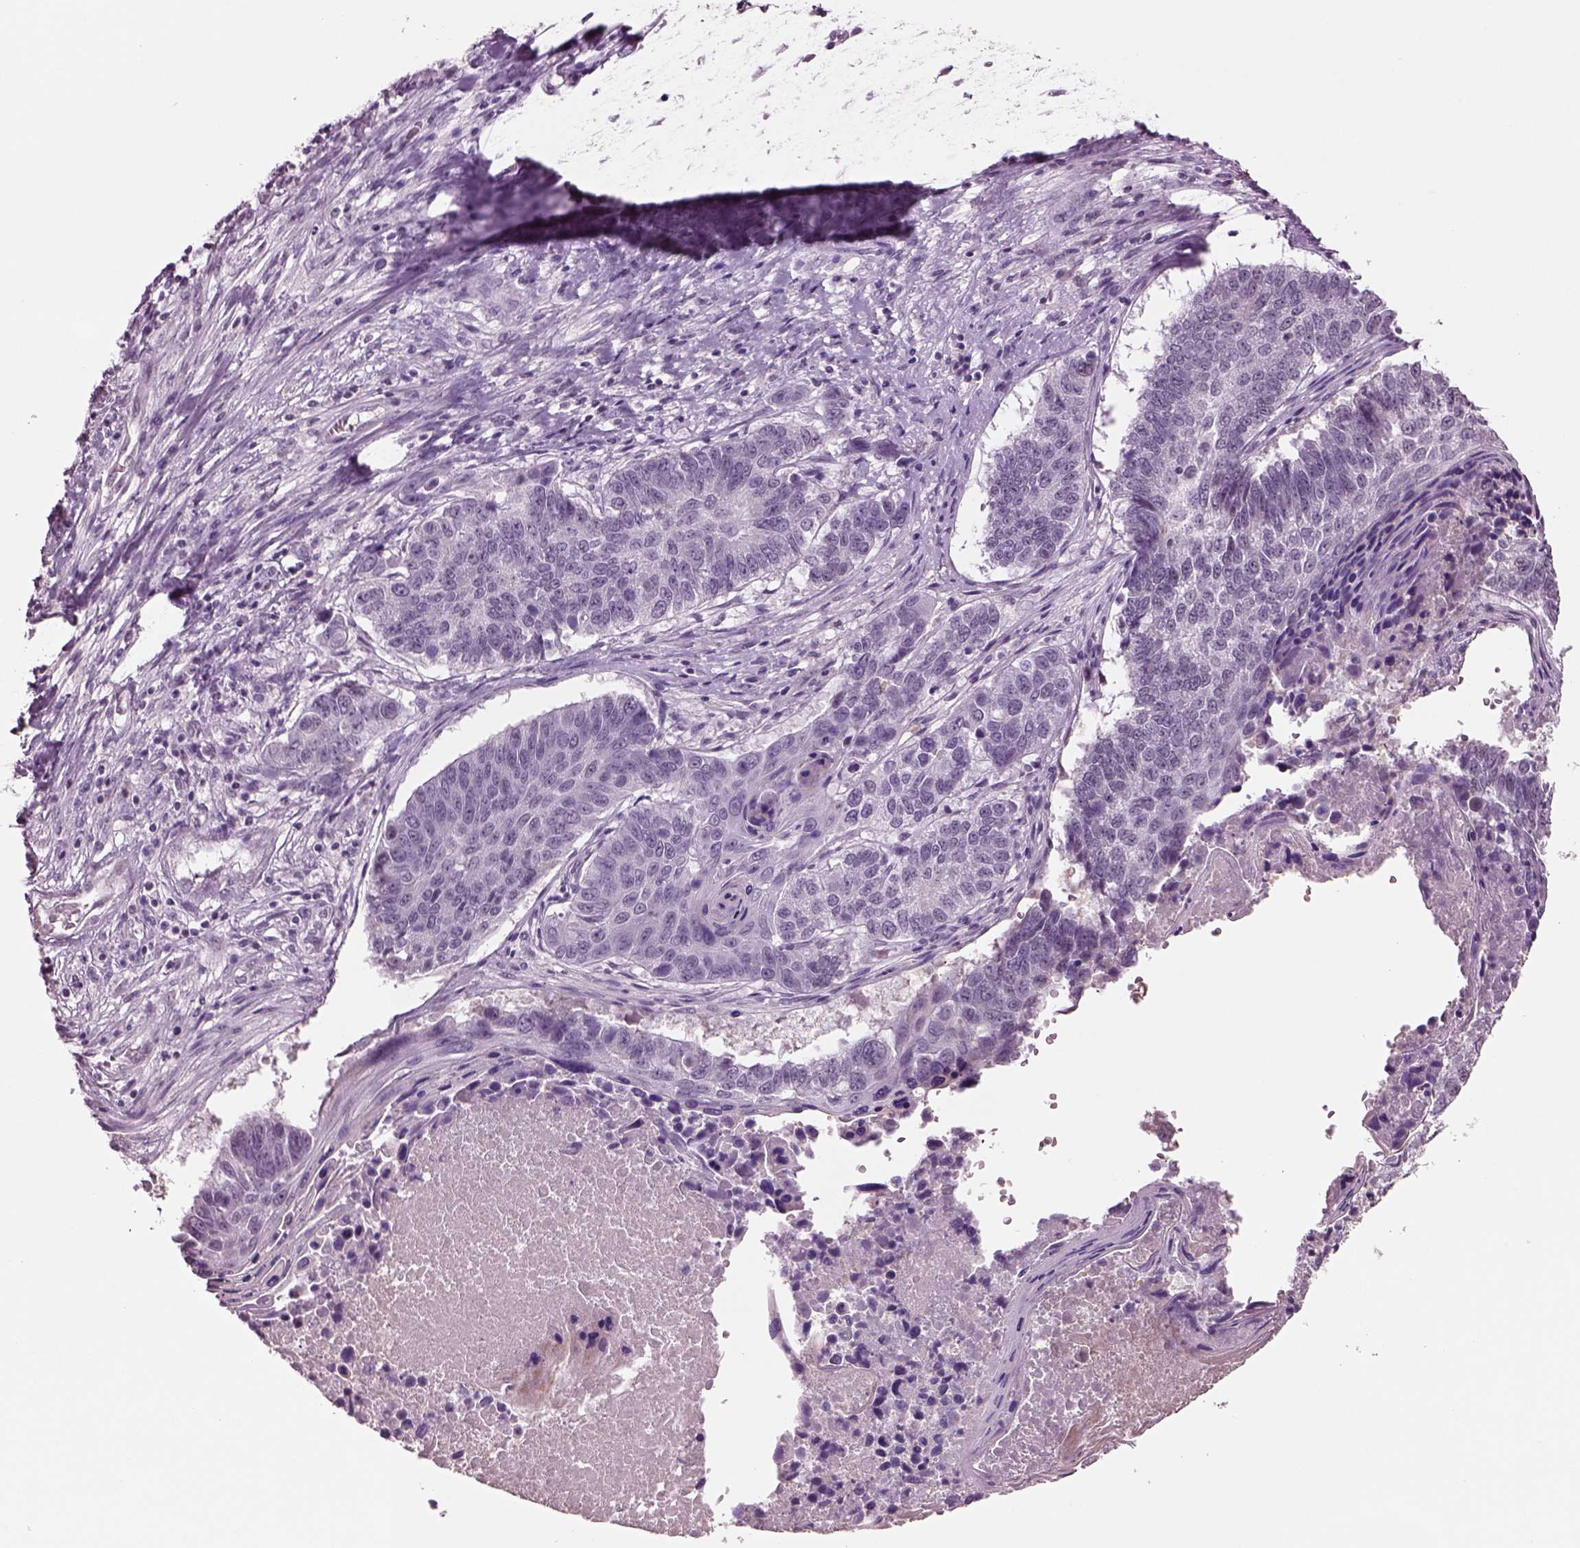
{"staining": {"intensity": "negative", "quantity": "none", "location": "none"}, "tissue": "lung cancer", "cell_type": "Tumor cells", "image_type": "cancer", "snomed": [{"axis": "morphology", "description": "Squamous cell carcinoma, NOS"}, {"axis": "topography", "description": "Lung"}], "caption": "The immunohistochemistry (IHC) photomicrograph has no significant staining in tumor cells of lung cancer (squamous cell carcinoma) tissue. (DAB (3,3'-diaminobenzidine) immunohistochemistry visualized using brightfield microscopy, high magnification).", "gene": "SEPHS1", "patient": {"sex": "male", "age": 73}}